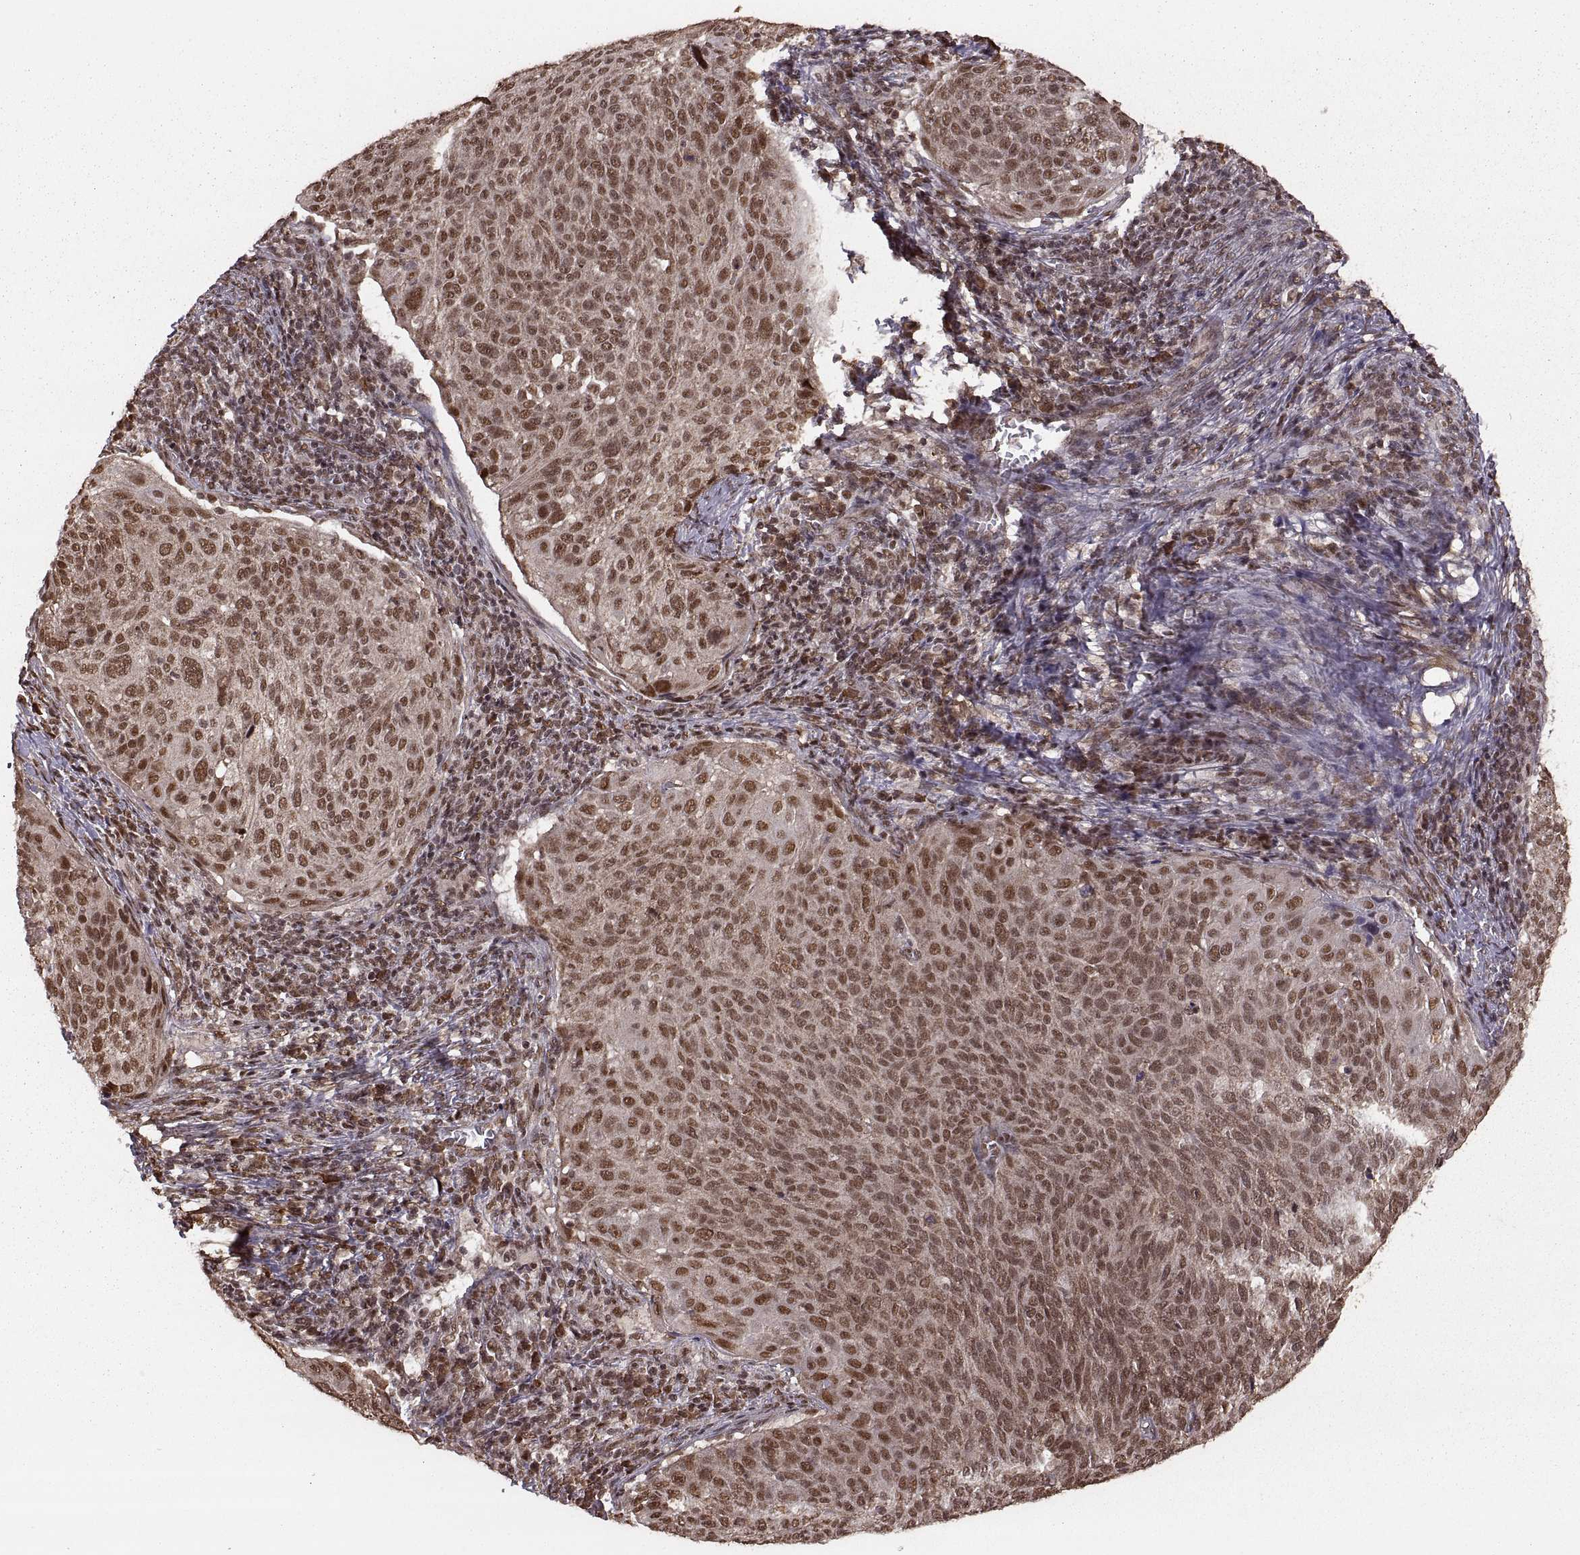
{"staining": {"intensity": "moderate", "quantity": ">75%", "location": "nuclear"}, "tissue": "cervical cancer", "cell_type": "Tumor cells", "image_type": "cancer", "snomed": [{"axis": "morphology", "description": "Squamous cell carcinoma, NOS"}, {"axis": "topography", "description": "Cervix"}], "caption": "Protein staining shows moderate nuclear positivity in about >75% of tumor cells in cervical cancer.", "gene": "RFT1", "patient": {"sex": "female", "age": 39}}